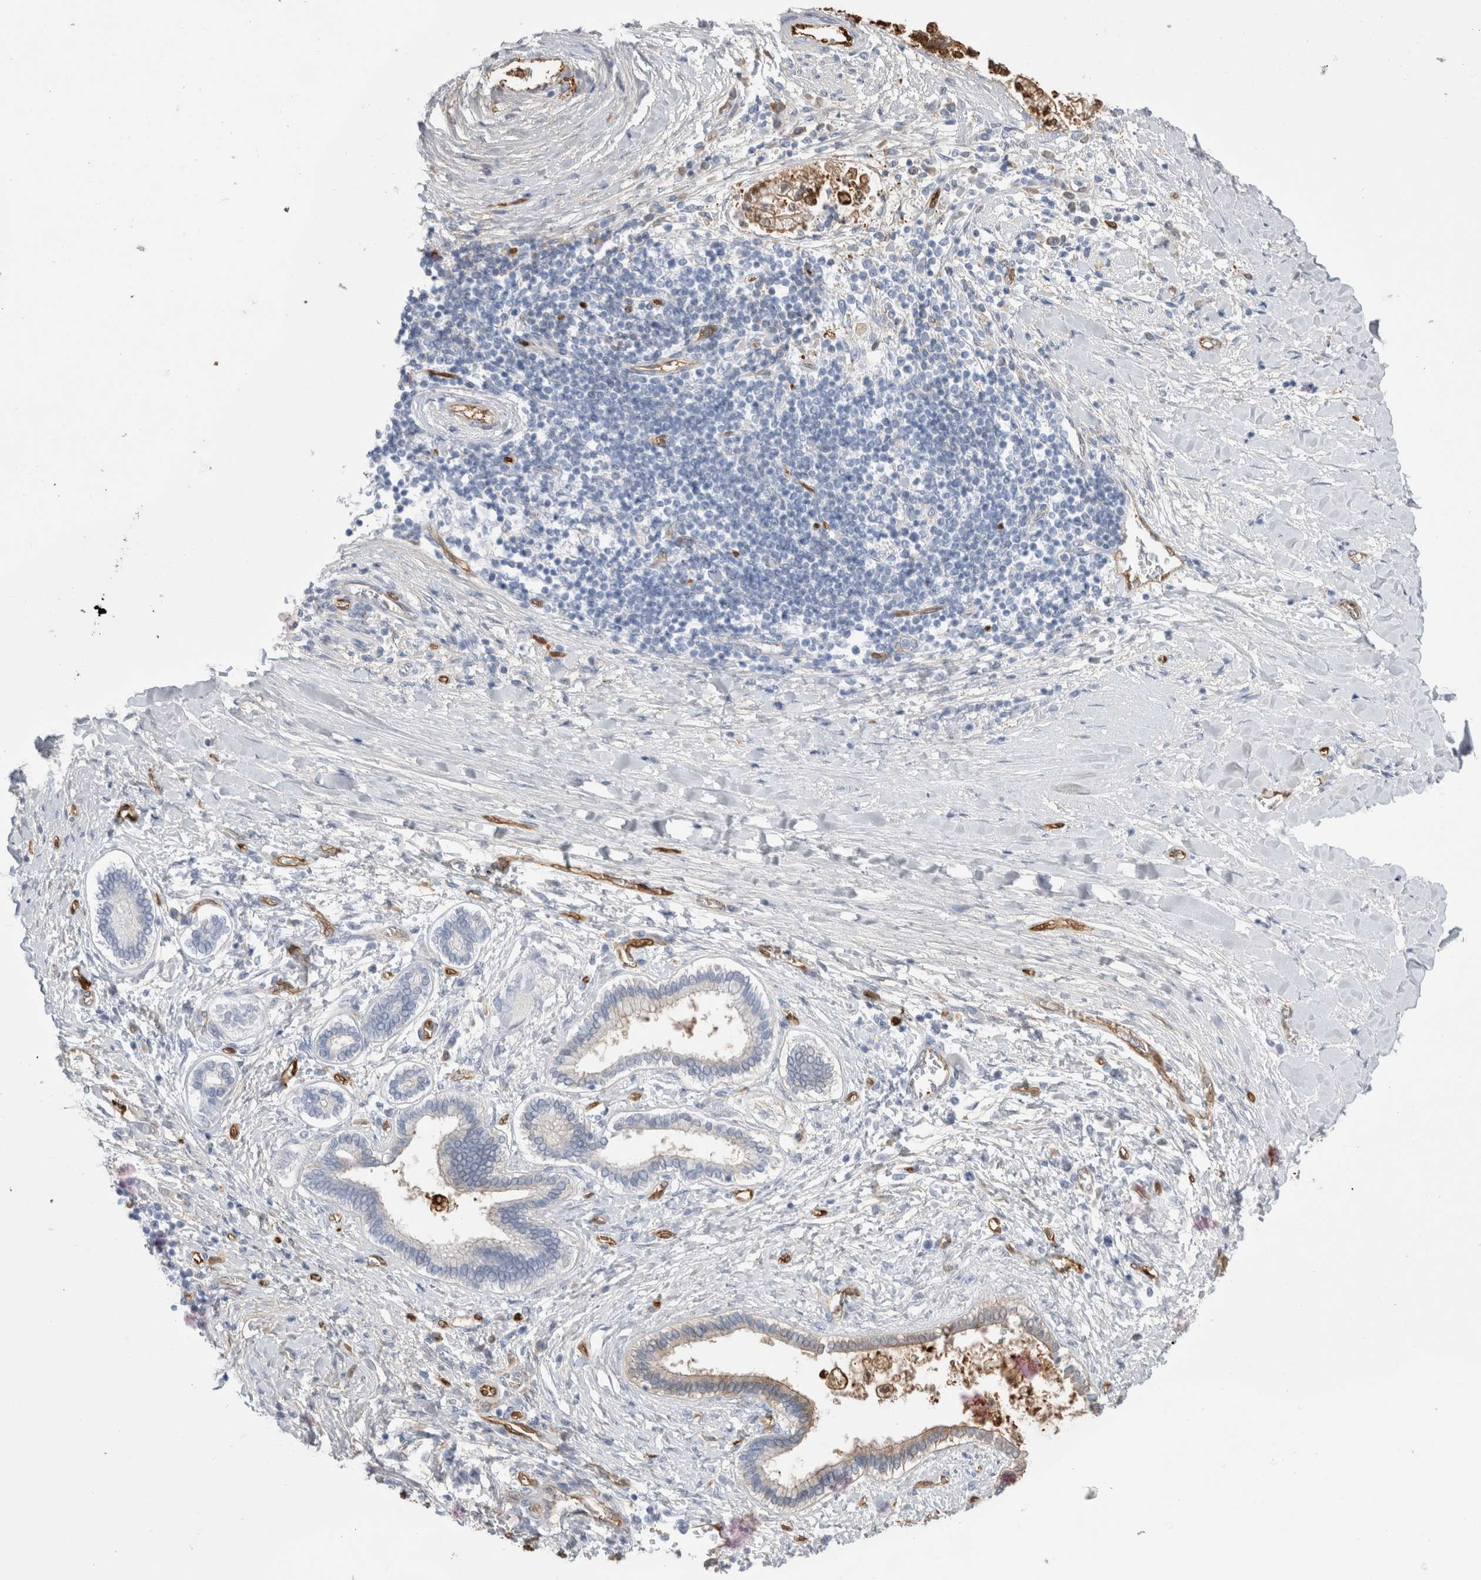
{"staining": {"intensity": "negative", "quantity": "none", "location": "none"}, "tissue": "liver cancer", "cell_type": "Tumor cells", "image_type": "cancer", "snomed": [{"axis": "morphology", "description": "Cholangiocarcinoma"}, {"axis": "topography", "description": "Liver"}], "caption": "This is a histopathology image of immunohistochemistry (IHC) staining of liver cholangiocarcinoma, which shows no staining in tumor cells.", "gene": "NAPEPLD", "patient": {"sex": "male", "age": 50}}